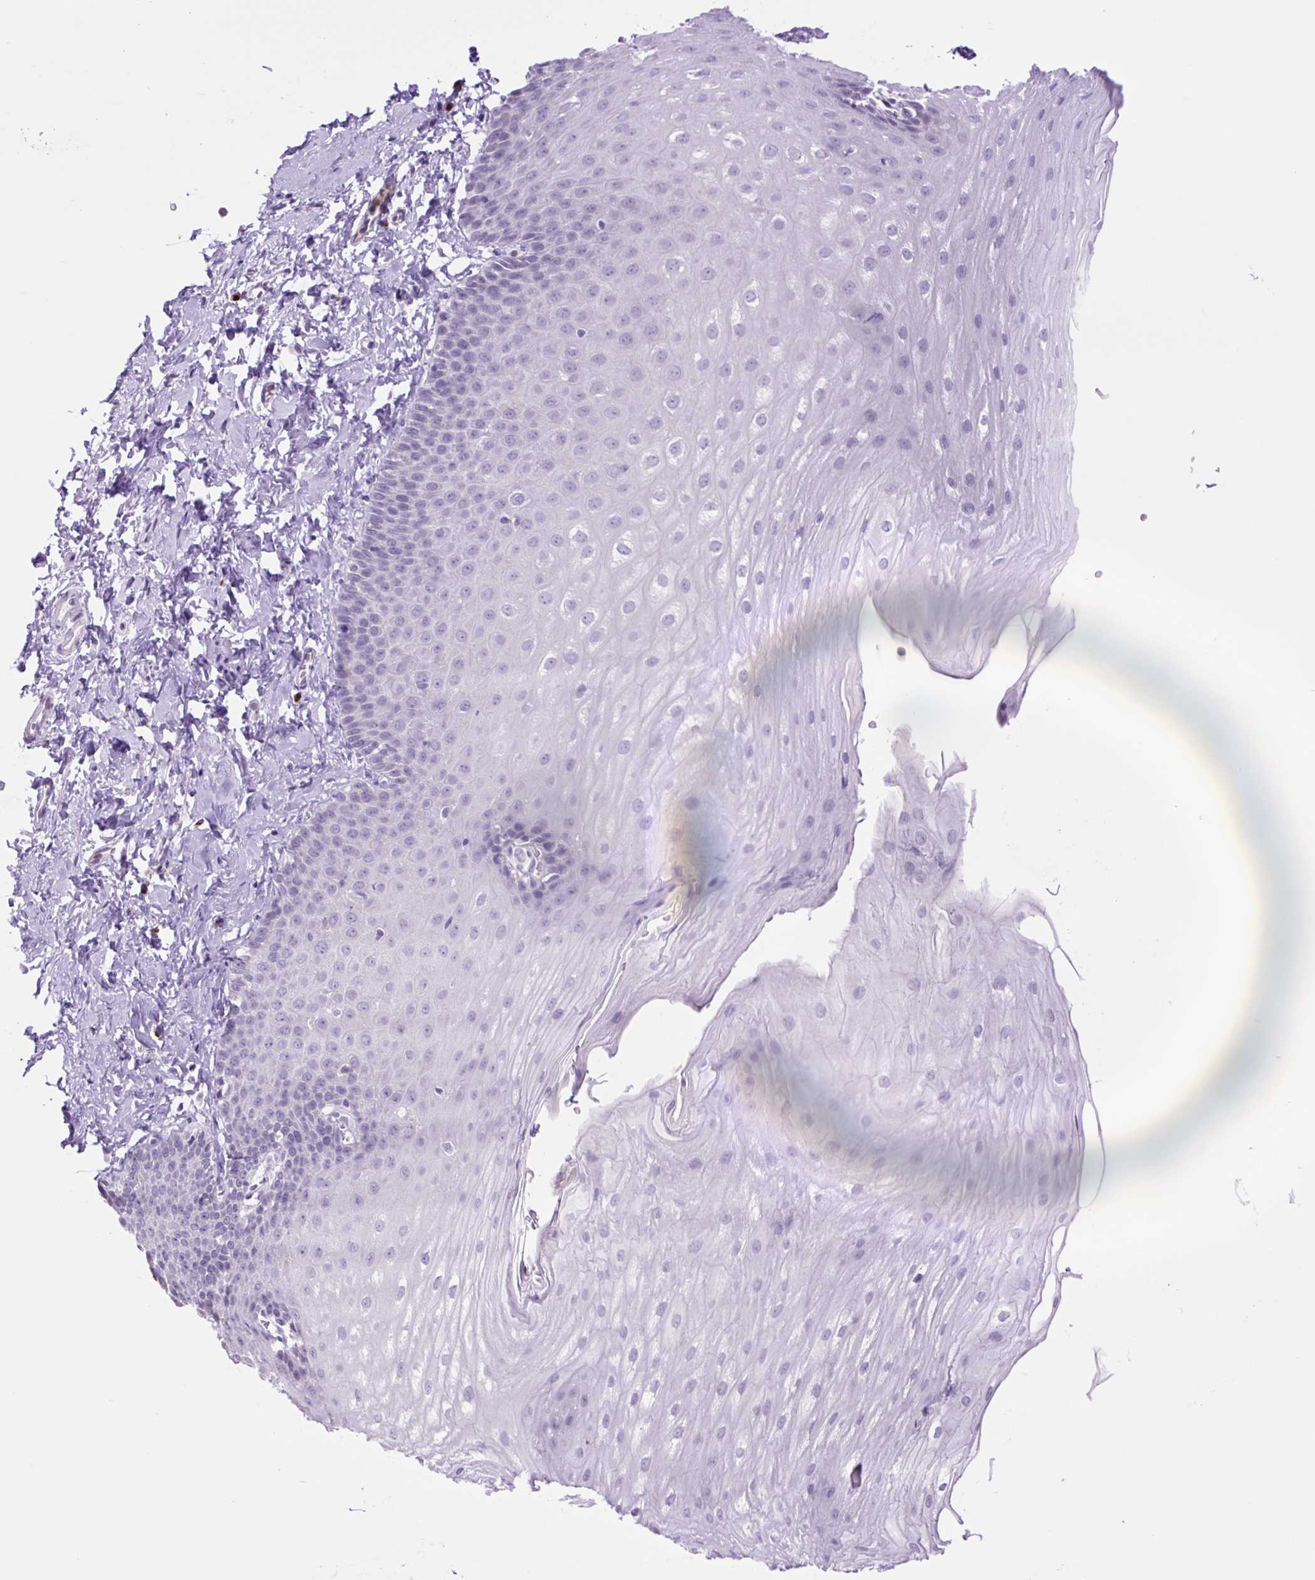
{"staining": {"intensity": "negative", "quantity": "none", "location": "none"}, "tissue": "esophagus", "cell_type": "Squamous epithelial cells", "image_type": "normal", "snomed": [{"axis": "morphology", "description": "Normal tissue, NOS"}, {"axis": "topography", "description": "Esophagus"}], "caption": "DAB (3,3'-diaminobenzidine) immunohistochemical staining of unremarkable esophagus reveals no significant positivity in squamous epithelial cells. (Brightfield microscopy of DAB (3,3'-diaminobenzidine) immunohistochemistry (IHC) at high magnification).", "gene": "MFSD3", "patient": {"sex": "male", "age": 70}}